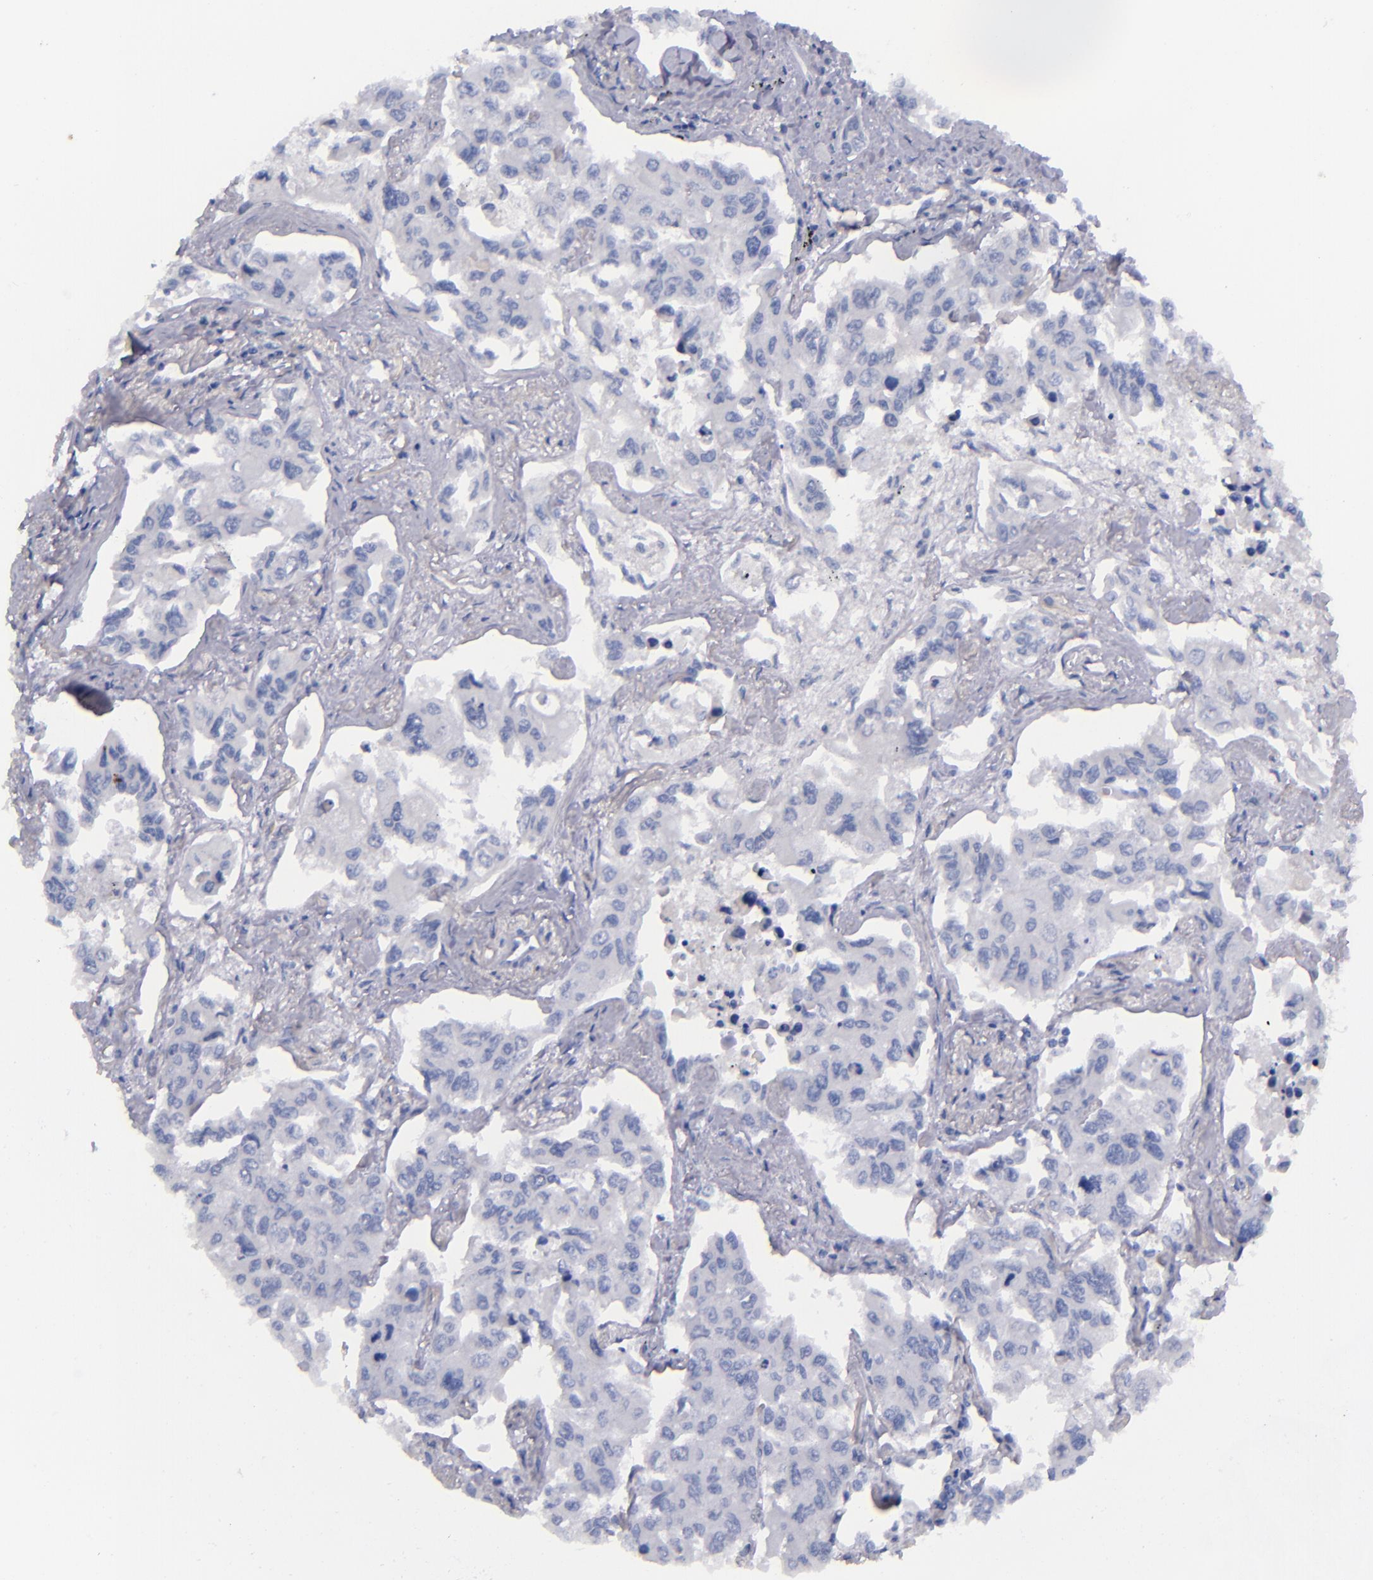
{"staining": {"intensity": "negative", "quantity": "none", "location": "none"}, "tissue": "lung cancer", "cell_type": "Tumor cells", "image_type": "cancer", "snomed": [{"axis": "morphology", "description": "Adenocarcinoma, NOS"}, {"axis": "topography", "description": "Lung"}], "caption": "DAB (3,3'-diaminobenzidine) immunohistochemical staining of lung cancer shows no significant expression in tumor cells.", "gene": "MCM7", "patient": {"sex": "male", "age": 64}}